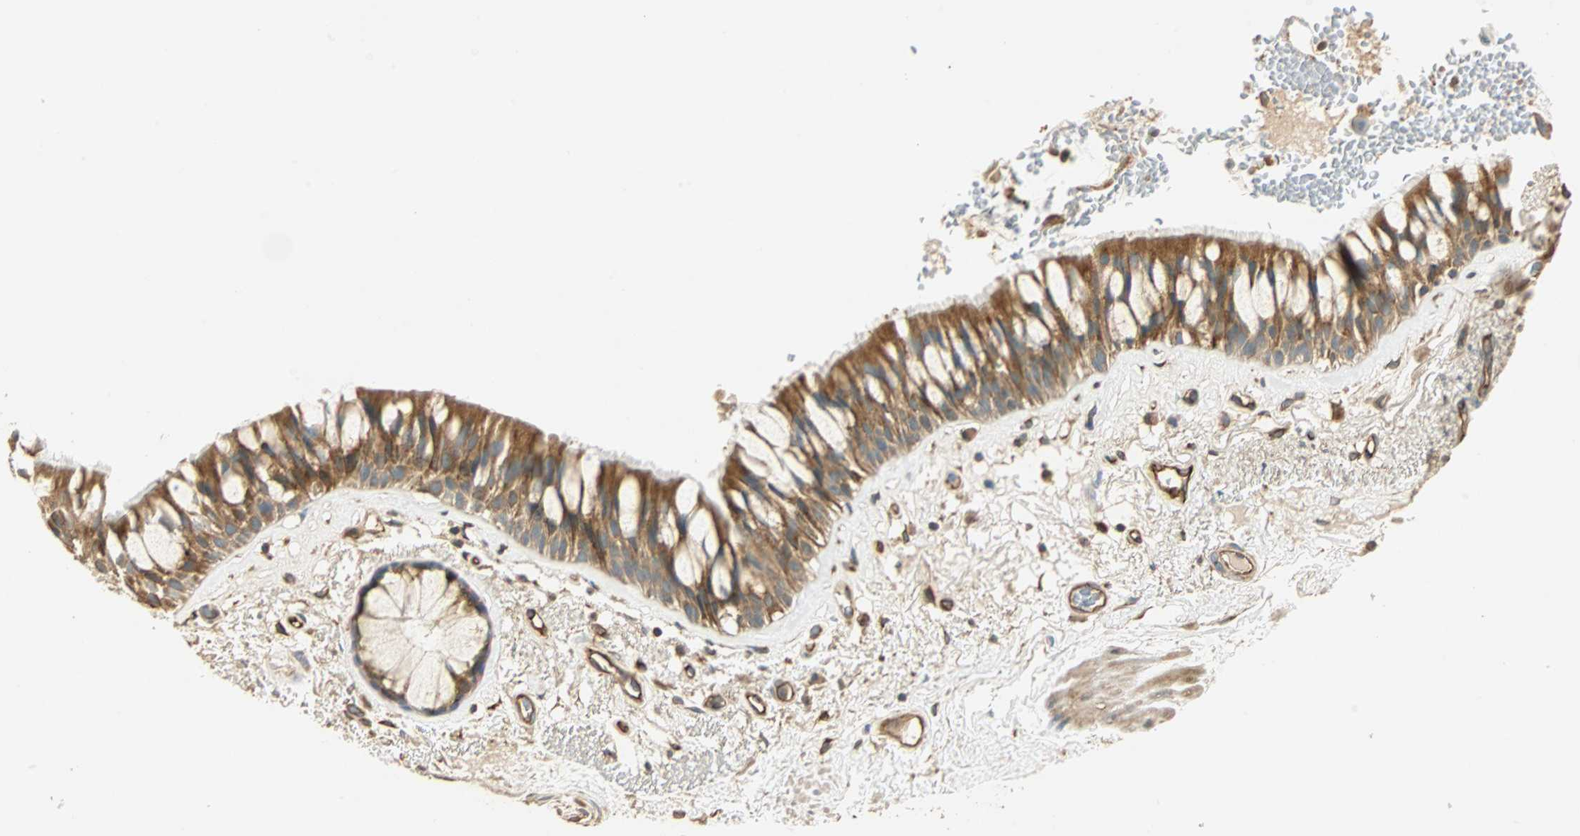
{"staining": {"intensity": "moderate", "quantity": ">75%", "location": "cytoplasmic/membranous"}, "tissue": "bronchus", "cell_type": "Respiratory epithelial cells", "image_type": "normal", "snomed": [{"axis": "morphology", "description": "Normal tissue, NOS"}, {"axis": "topography", "description": "Bronchus"}], "caption": "This micrograph reveals benign bronchus stained with immunohistochemistry to label a protein in brown. The cytoplasmic/membranous of respiratory epithelial cells show moderate positivity for the protein. Nuclei are counter-stained blue.", "gene": "GALK1", "patient": {"sex": "male", "age": 66}}